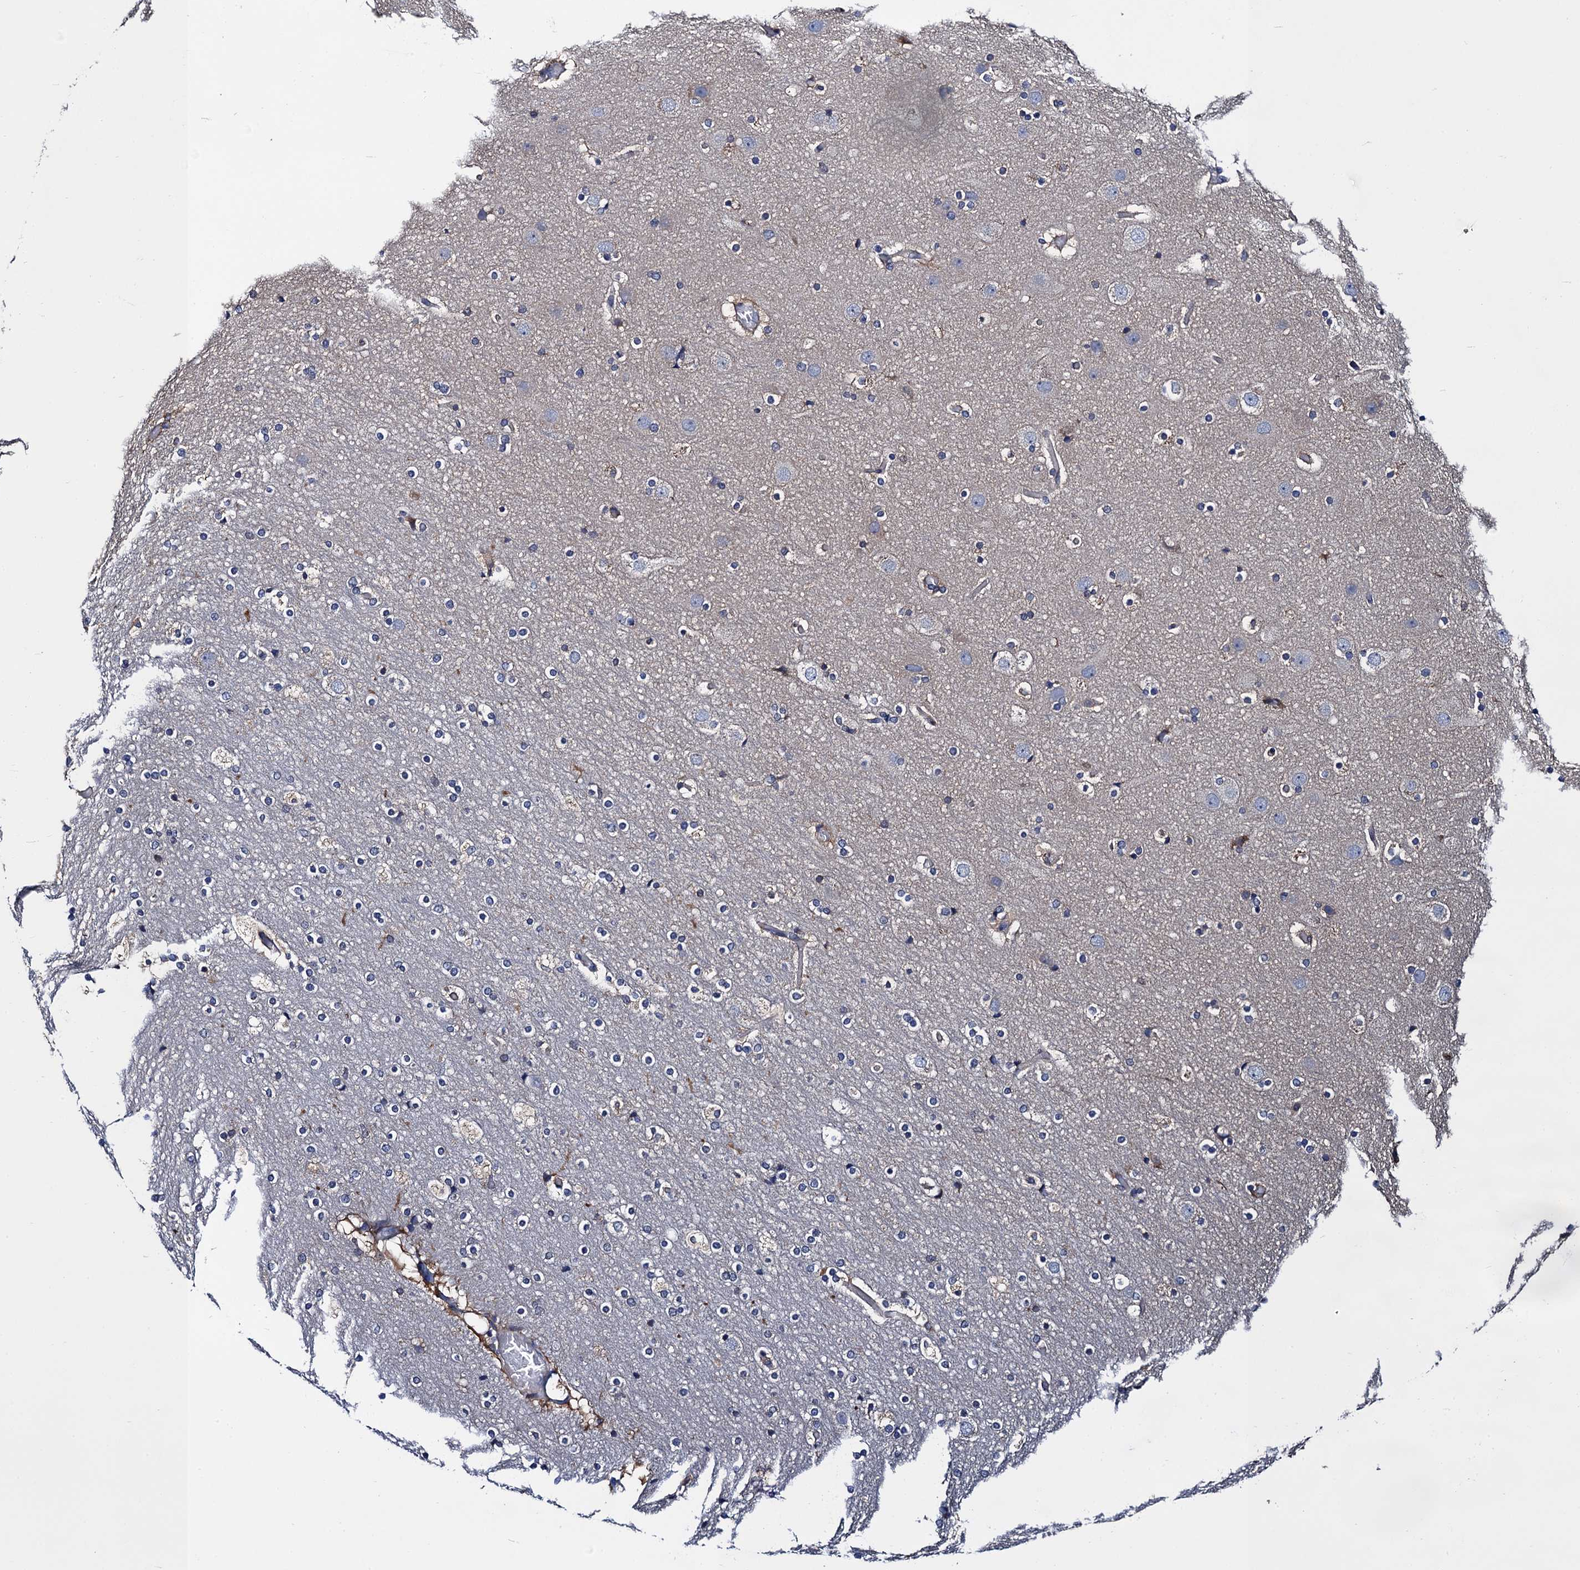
{"staining": {"intensity": "negative", "quantity": "none", "location": "none"}, "tissue": "cerebral cortex", "cell_type": "Endothelial cells", "image_type": "normal", "snomed": [{"axis": "morphology", "description": "Normal tissue, NOS"}, {"axis": "topography", "description": "Cerebral cortex"}], "caption": "The image reveals no significant staining in endothelial cells of cerebral cortex.", "gene": "PGLS", "patient": {"sex": "male", "age": 57}}